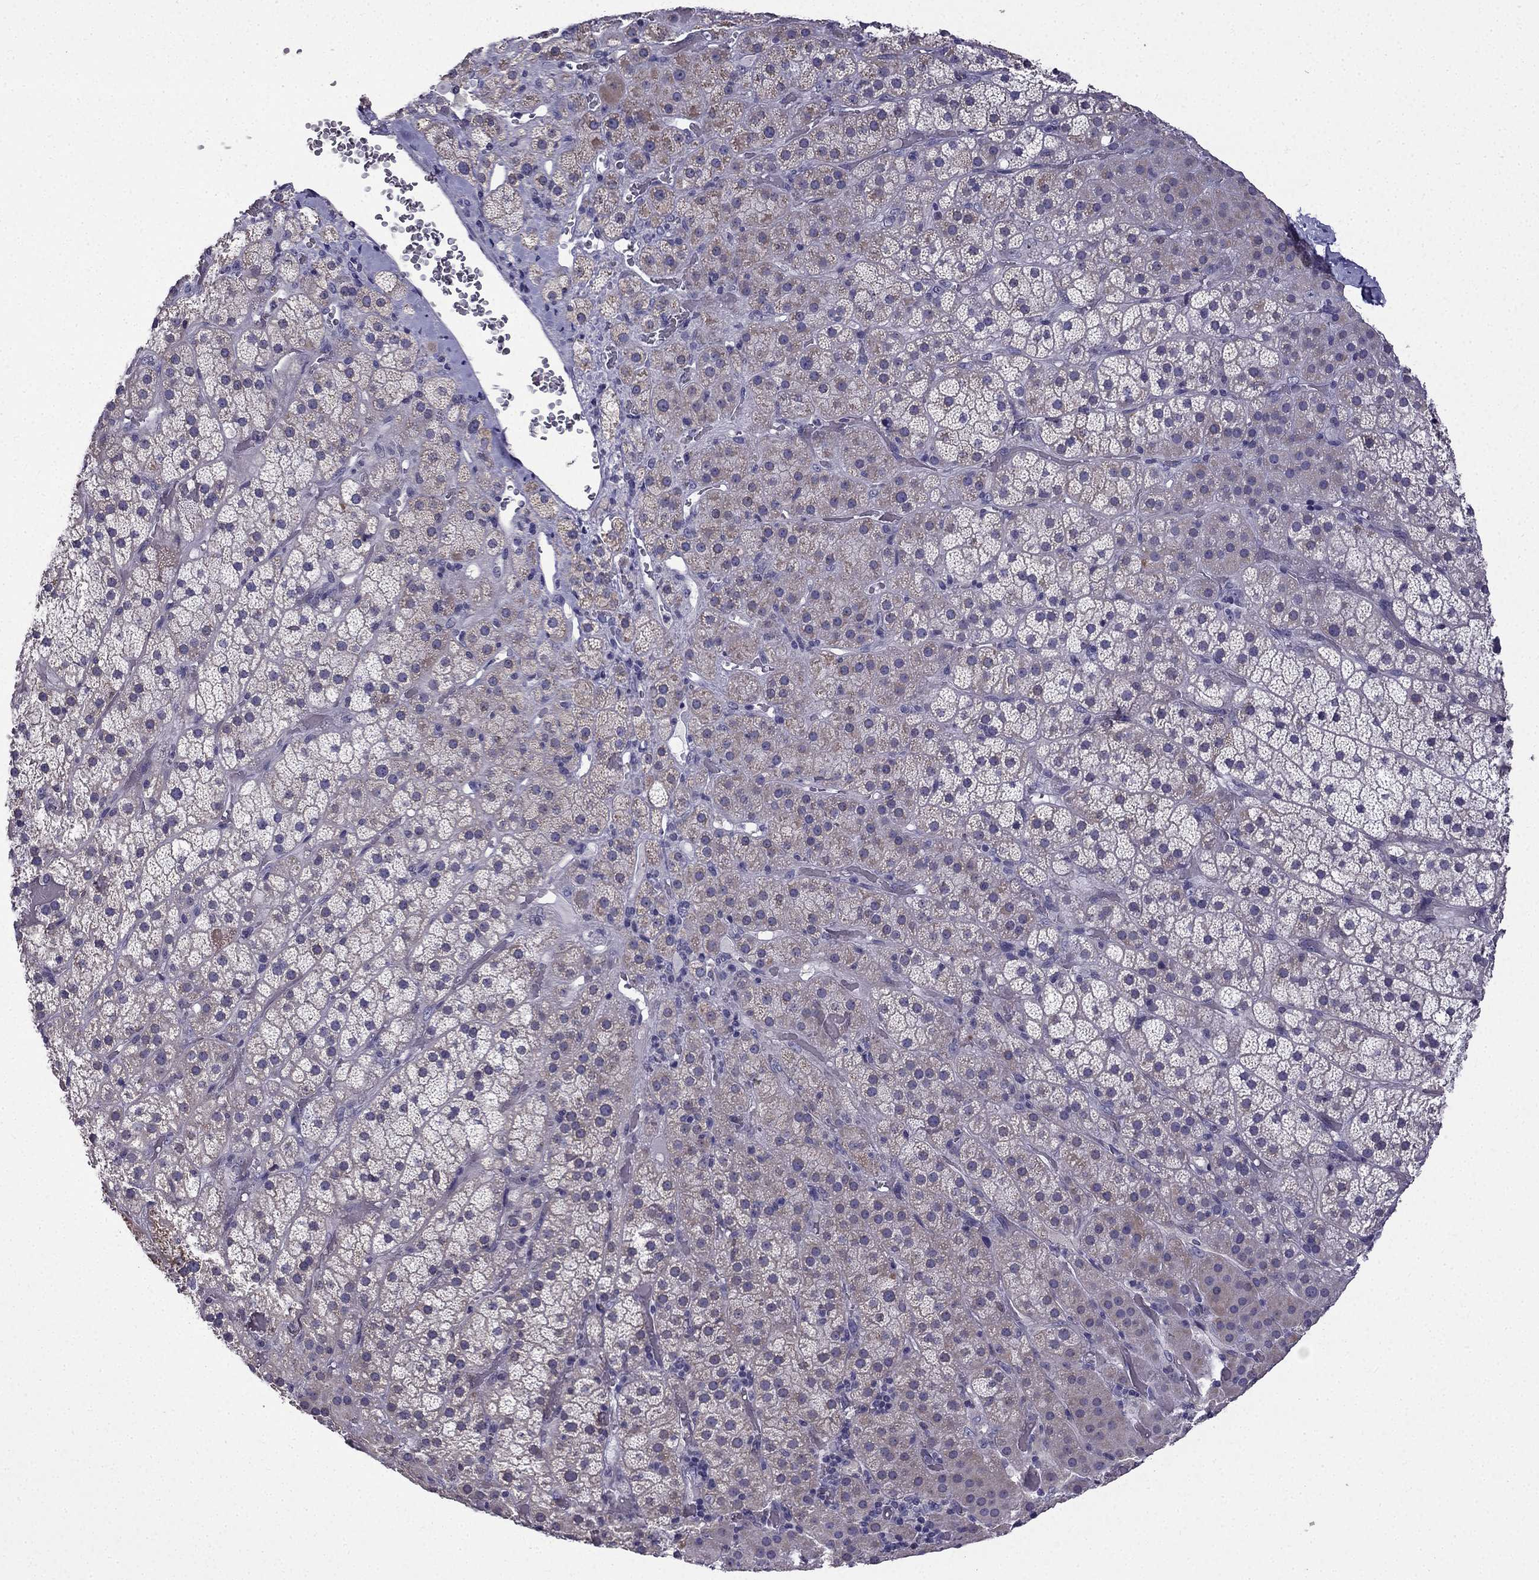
{"staining": {"intensity": "weak", "quantity": "25%-75%", "location": "cytoplasmic/membranous"}, "tissue": "adrenal gland", "cell_type": "Glandular cells", "image_type": "normal", "snomed": [{"axis": "morphology", "description": "Normal tissue, NOS"}, {"axis": "topography", "description": "Adrenal gland"}], "caption": "The histopathology image displays a brown stain indicating the presence of a protein in the cytoplasmic/membranous of glandular cells in adrenal gland. (IHC, brightfield microscopy, high magnification).", "gene": "SLC6A2", "patient": {"sex": "male", "age": 57}}